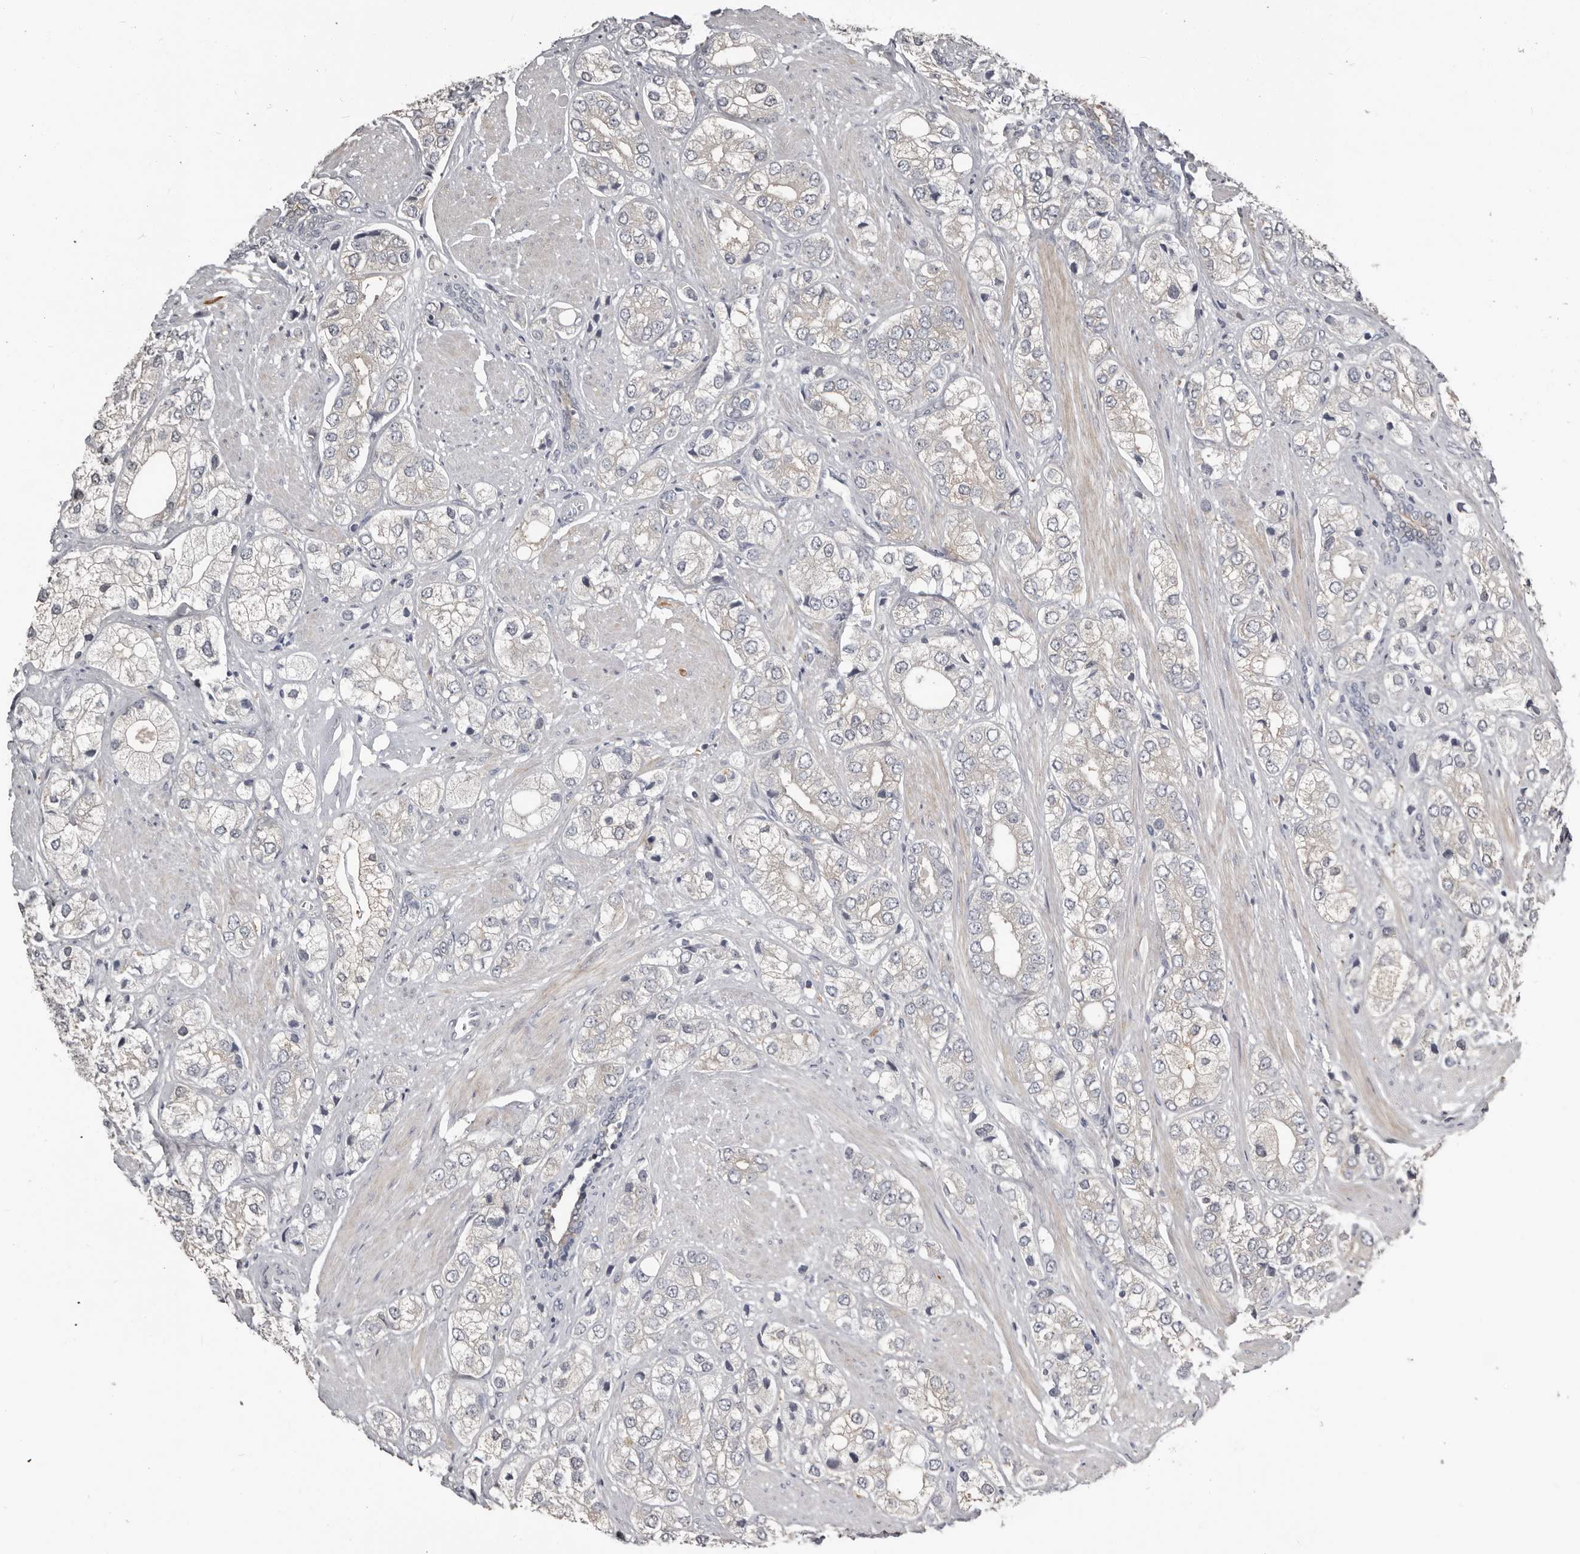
{"staining": {"intensity": "negative", "quantity": "none", "location": "none"}, "tissue": "prostate cancer", "cell_type": "Tumor cells", "image_type": "cancer", "snomed": [{"axis": "morphology", "description": "Adenocarcinoma, High grade"}, {"axis": "topography", "description": "Prostate"}], "caption": "Immunohistochemical staining of human high-grade adenocarcinoma (prostate) shows no significant expression in tumor cells. (DAB immunohistochemistry, high magnification).", "gene": "KCNJ8", "patient": {"sex": "male", "age": 50}}